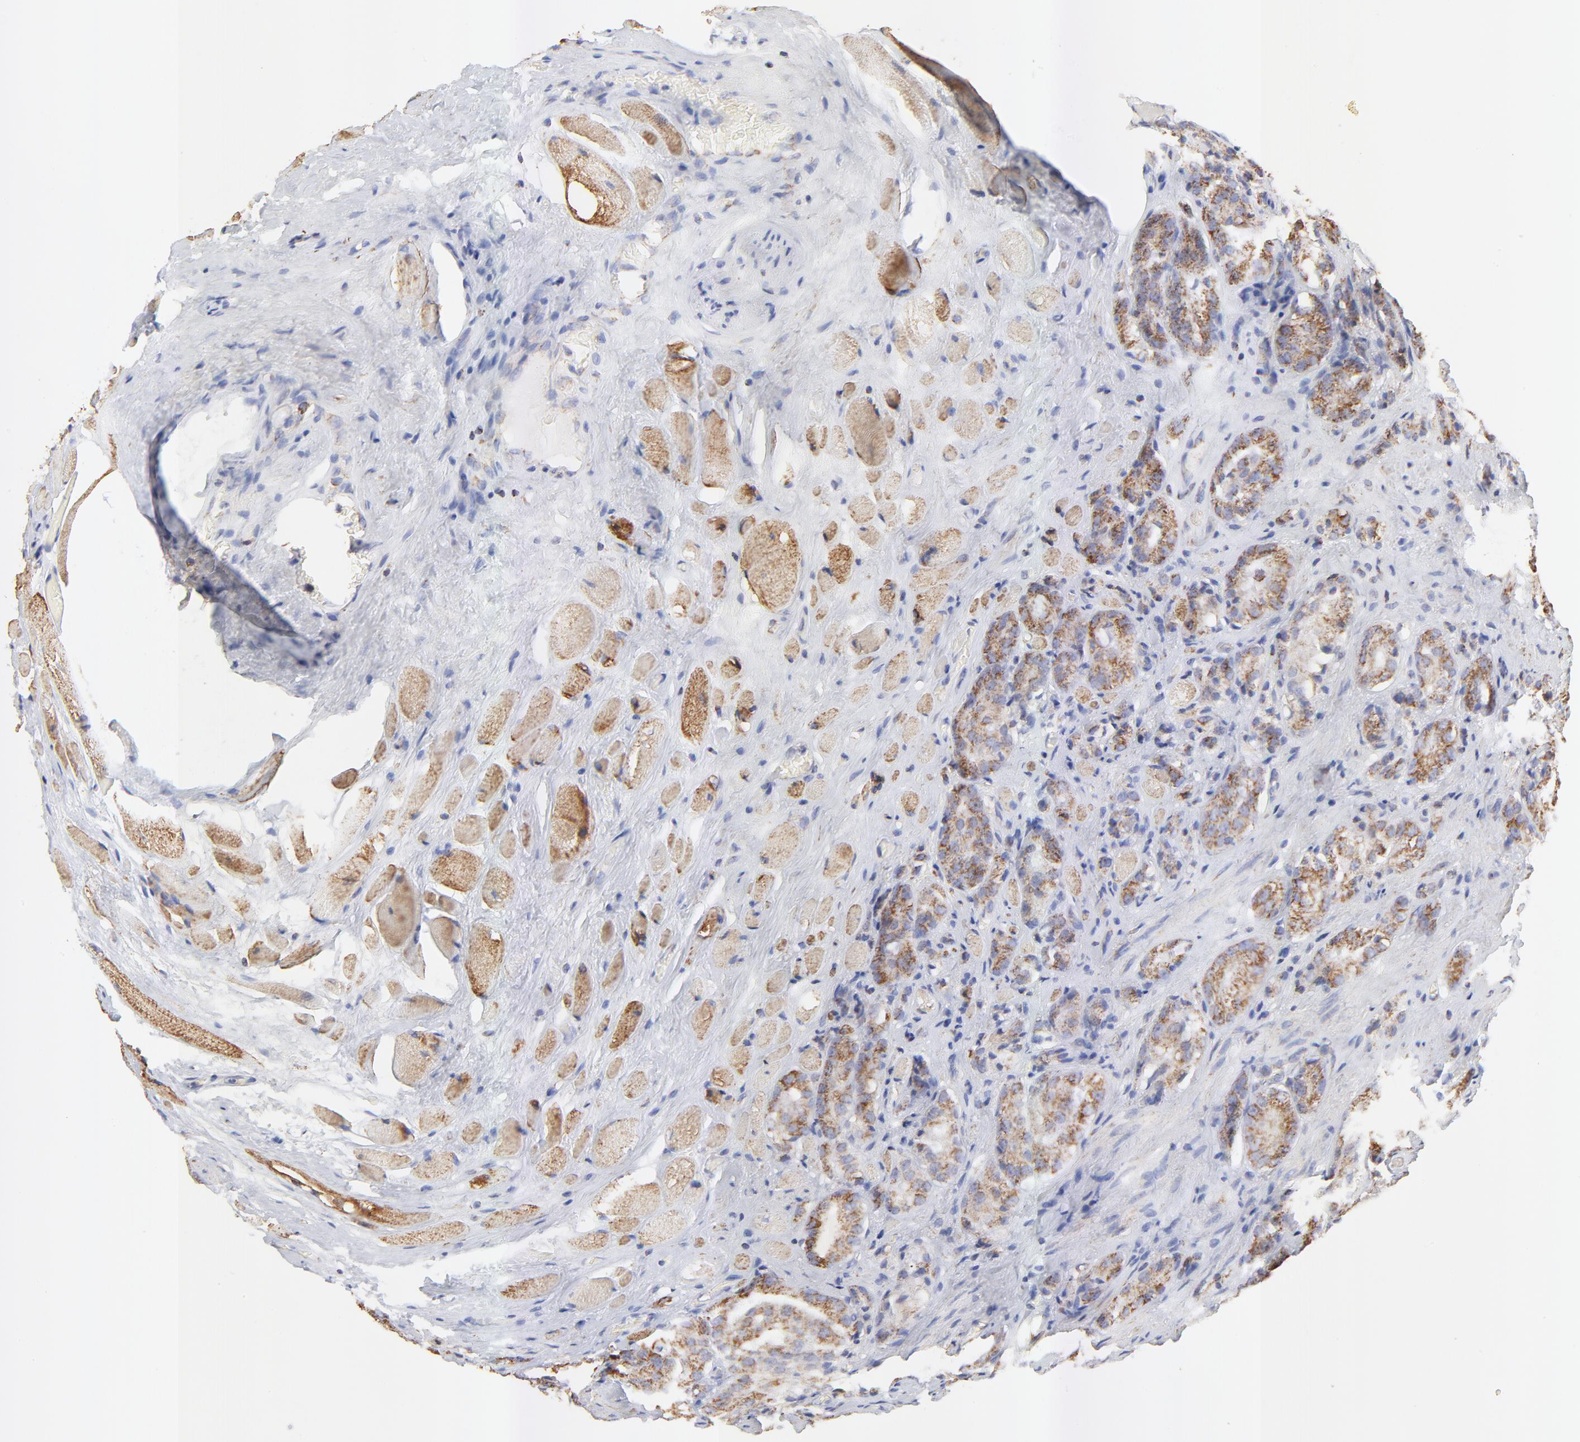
{"staining": {"intensity": "moderate", "quantity": ">75%", "location": "cytoplasmic/membranous"}, "tissue": "prostate cancer", "cell_type": "Tumor cells", "image_type": "cancer", "snomed": [{"axis": "morphology", "description": "Adenocarcinoma, Medium grade"}, {"axis": "topography", "description": "Prostate"}], "caption": "Immunohistochemical staining of human prostate cancer demonstrates moderate cytoplasmic/membranous protein staining in approximately >75% of tumor cells.", "gene": "COX4I1", "patient": {"sex": "male", "age": 60}}